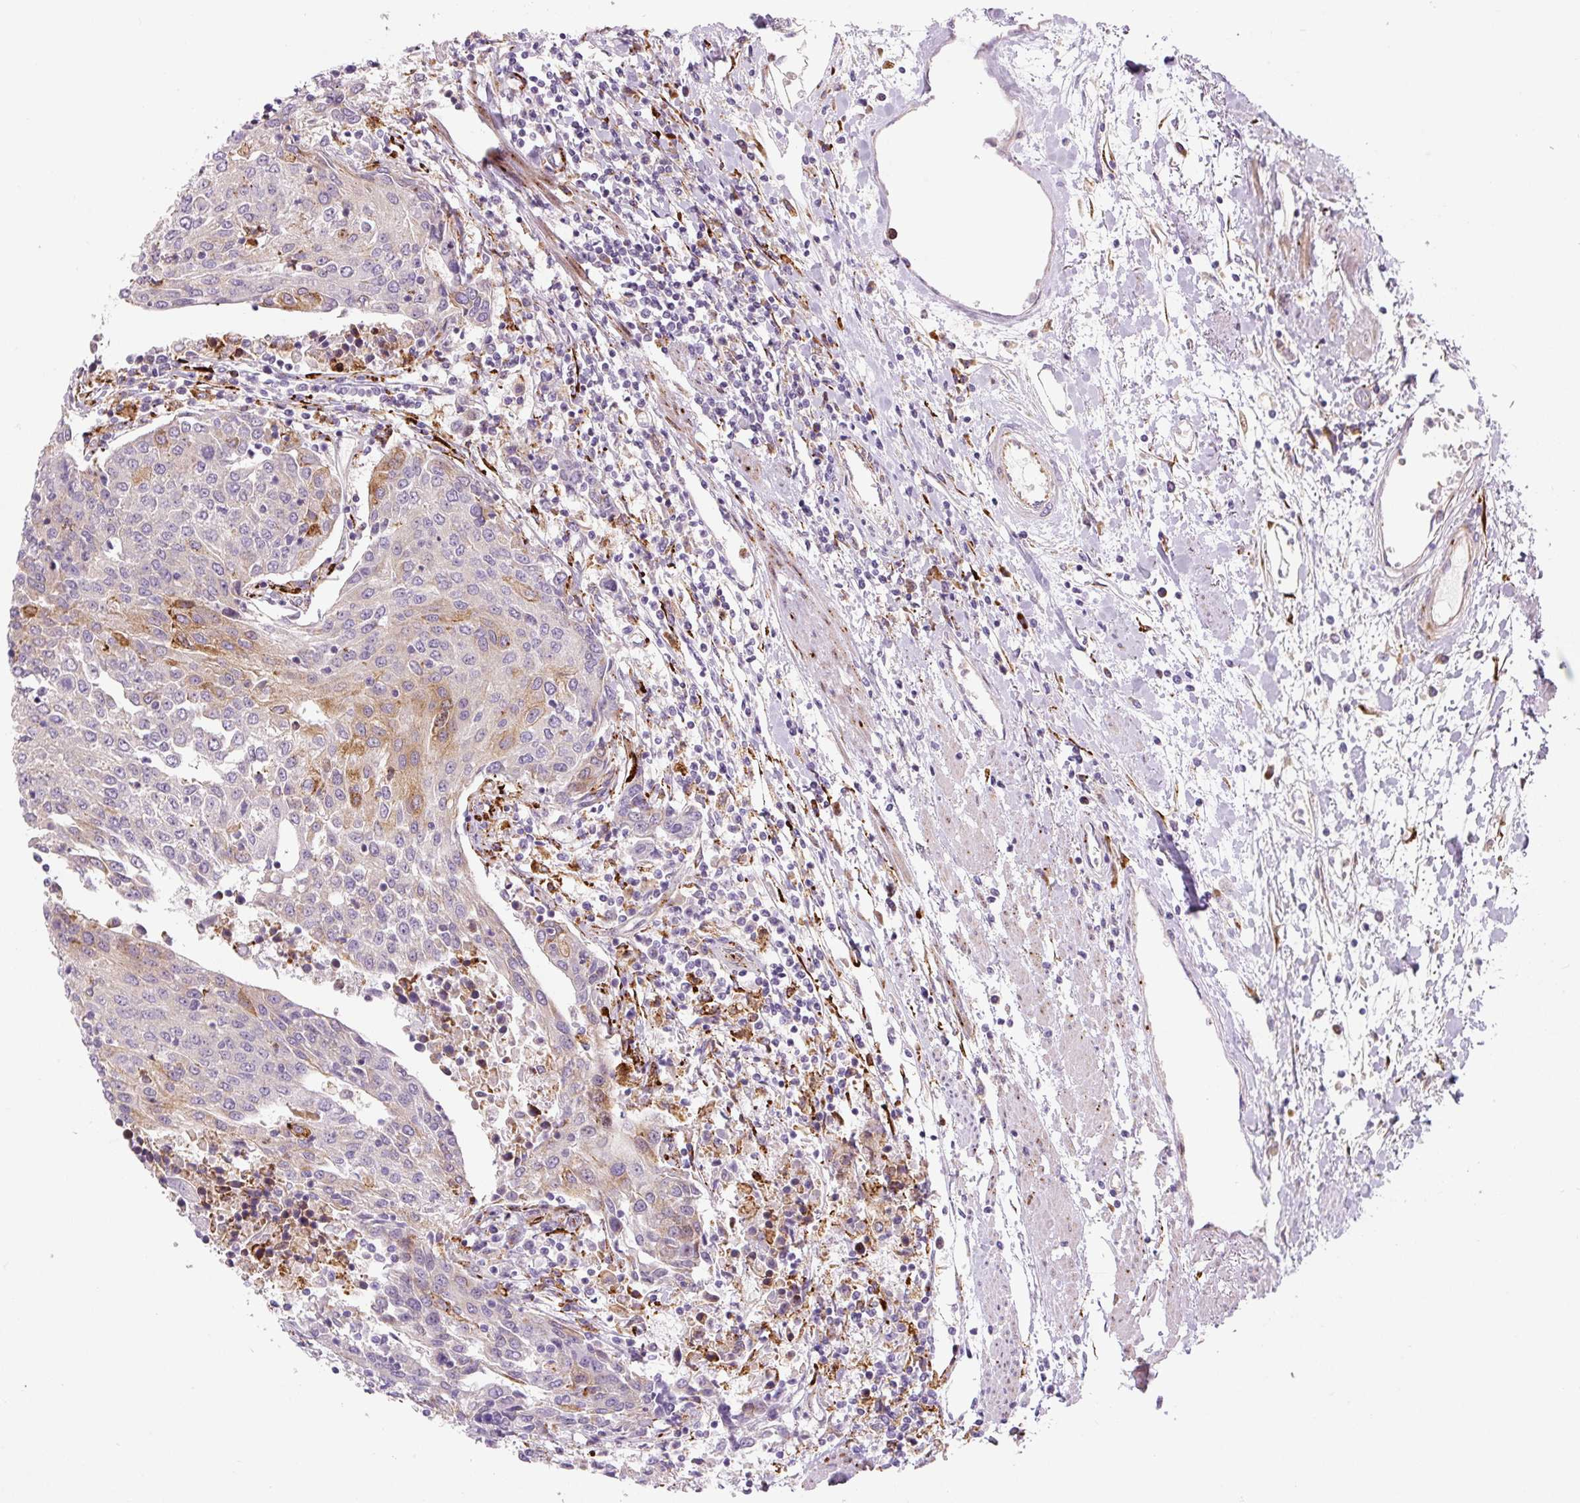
{"staining": {"intensity": "moderate", "quantity": "<25%", "location": "cytoplasmic/membranous"}, "tissue": "urothelial cancer", "cell_type": "Tumor cells", "image_type": "cancer", "snomed": [{"axis": "morphology", "description": "Urothelial carcinoma, High grade"}, {"axis": "topography", "description": "Urinary bladder"}], "caption": "Immunohistochemistry (IHC) micrograph of neoplastic tissue: human urothelial cancer stained using IHC exhibits low levels of moderate protein expression localized specifically in the cytoplasmic/membranous of tumor cells, appearing as a cytoplasmic/membranous brown color.", "gene": "DISP3", "patient": {"sex": "female", "age": 85}}